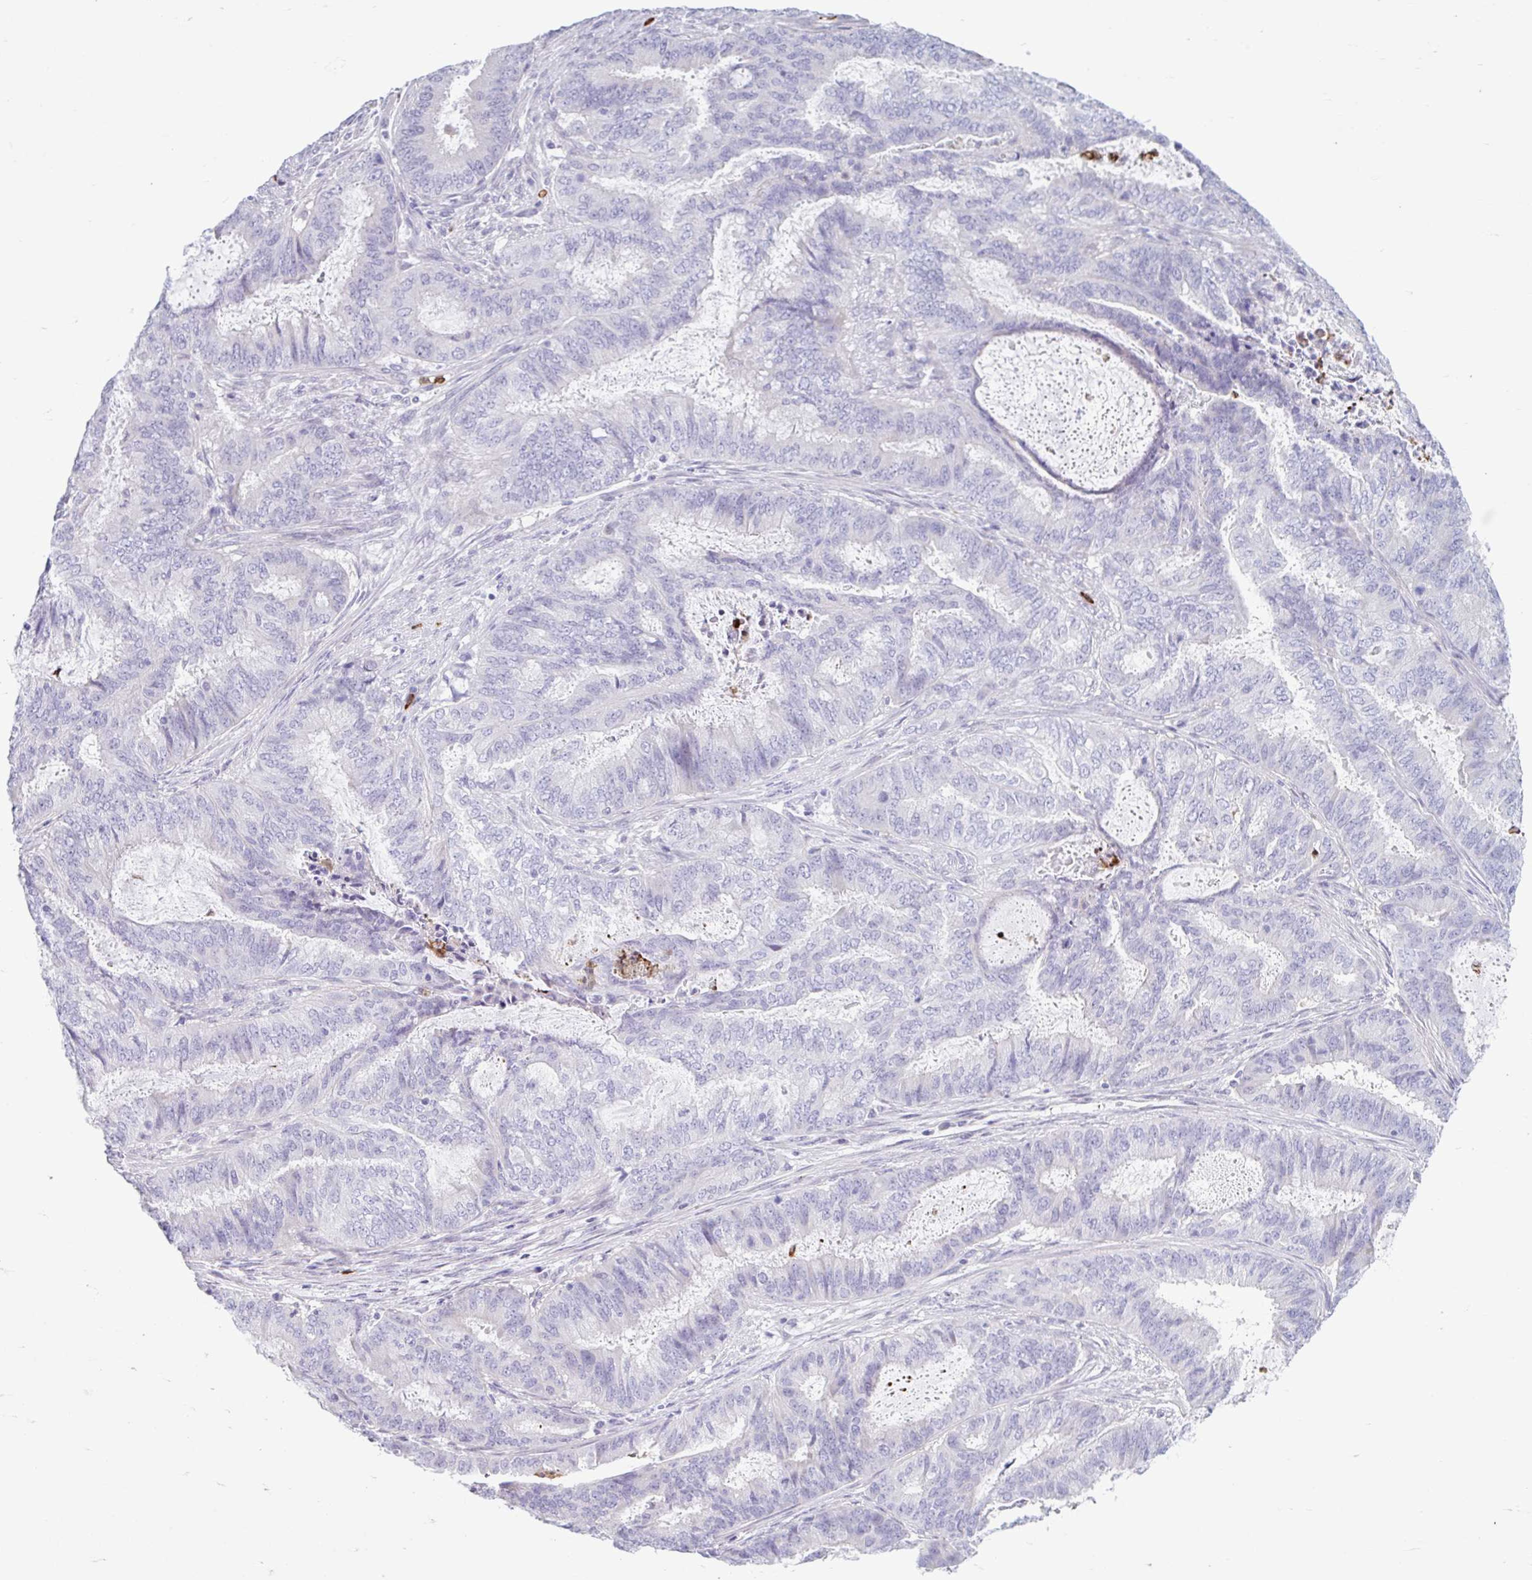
{"staining": {"intensity": "negative", "quantity": "none", "location": "none"}, "tissue": "endometrial cancer", "cell_type": "Tumor cells", "image_type": "cancer", "snomed": [{"axis": "morphology", "description": "Adenocarcinoma, NOS"}, {"axis": "topography", "description": "Endometrium"}], "caption": "Immunohistochemical staining of adenocarcinoma (endometrial) reveals no significant positivity in tumor cells.", "gene": "CEP120", "patient": {"sex": "female", "age": 51}}